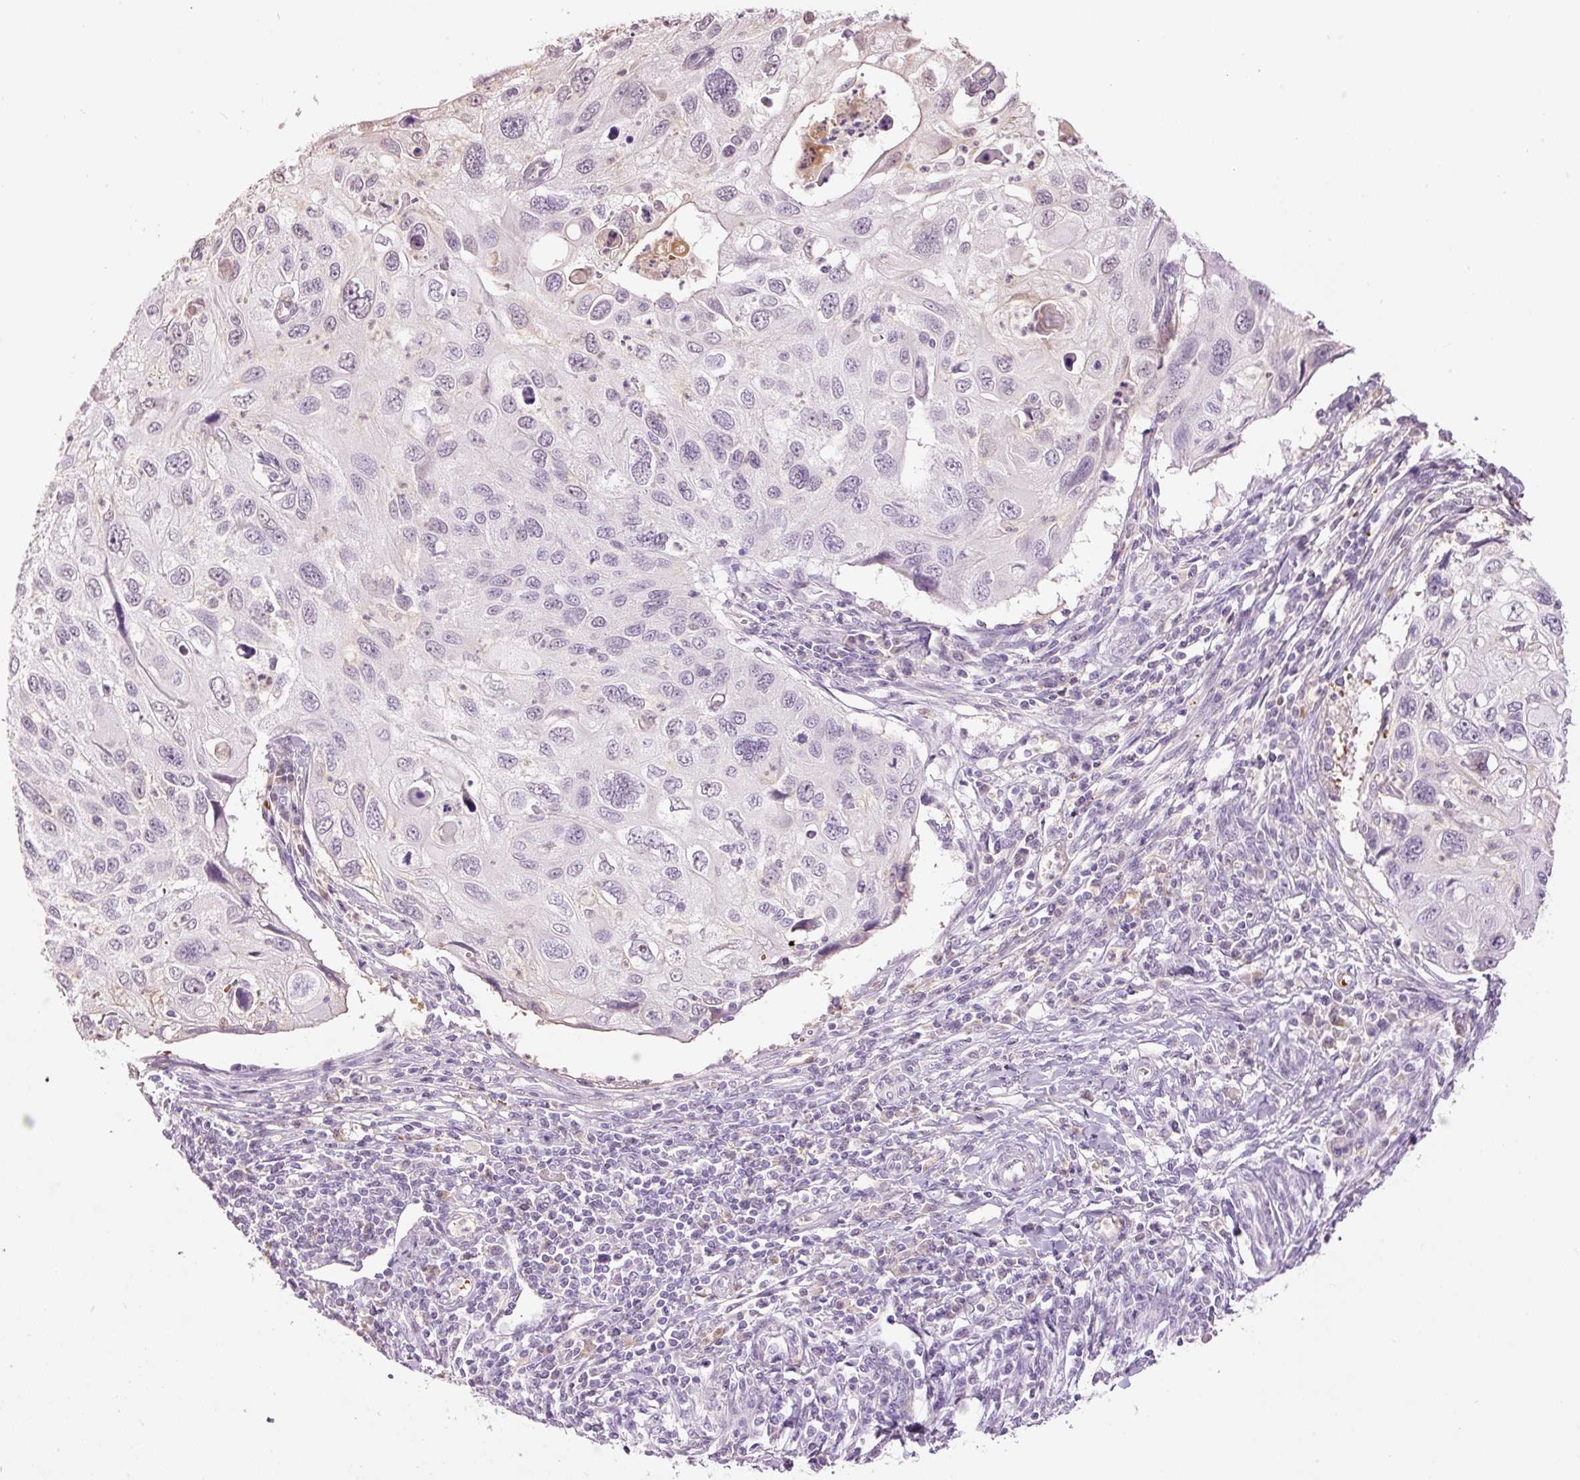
{"staining": {"intensity": "negative", "quantity": "none", "location": "none"}, "tissue": "cervical cancer", "cell_type": "Tumor cells", "image_type": "cancer", "snomed": [{"axis": "morphology", "description": "Squamous cell carcinoma, NOS"}, {"axis": "topography", "description": "Cervix"}], "caption": "Immunohistochemistry (IHC) image of human cervical squamous cell carcinoma stained for a protein (brown), which reveals no positivity in tumor cells. The staining is performed using DAB brown chromogen with nuclei counter-stained in using hematoxylin.", "gene": "LY6G6D", "patient": {"sex": "female", "age": 70}}